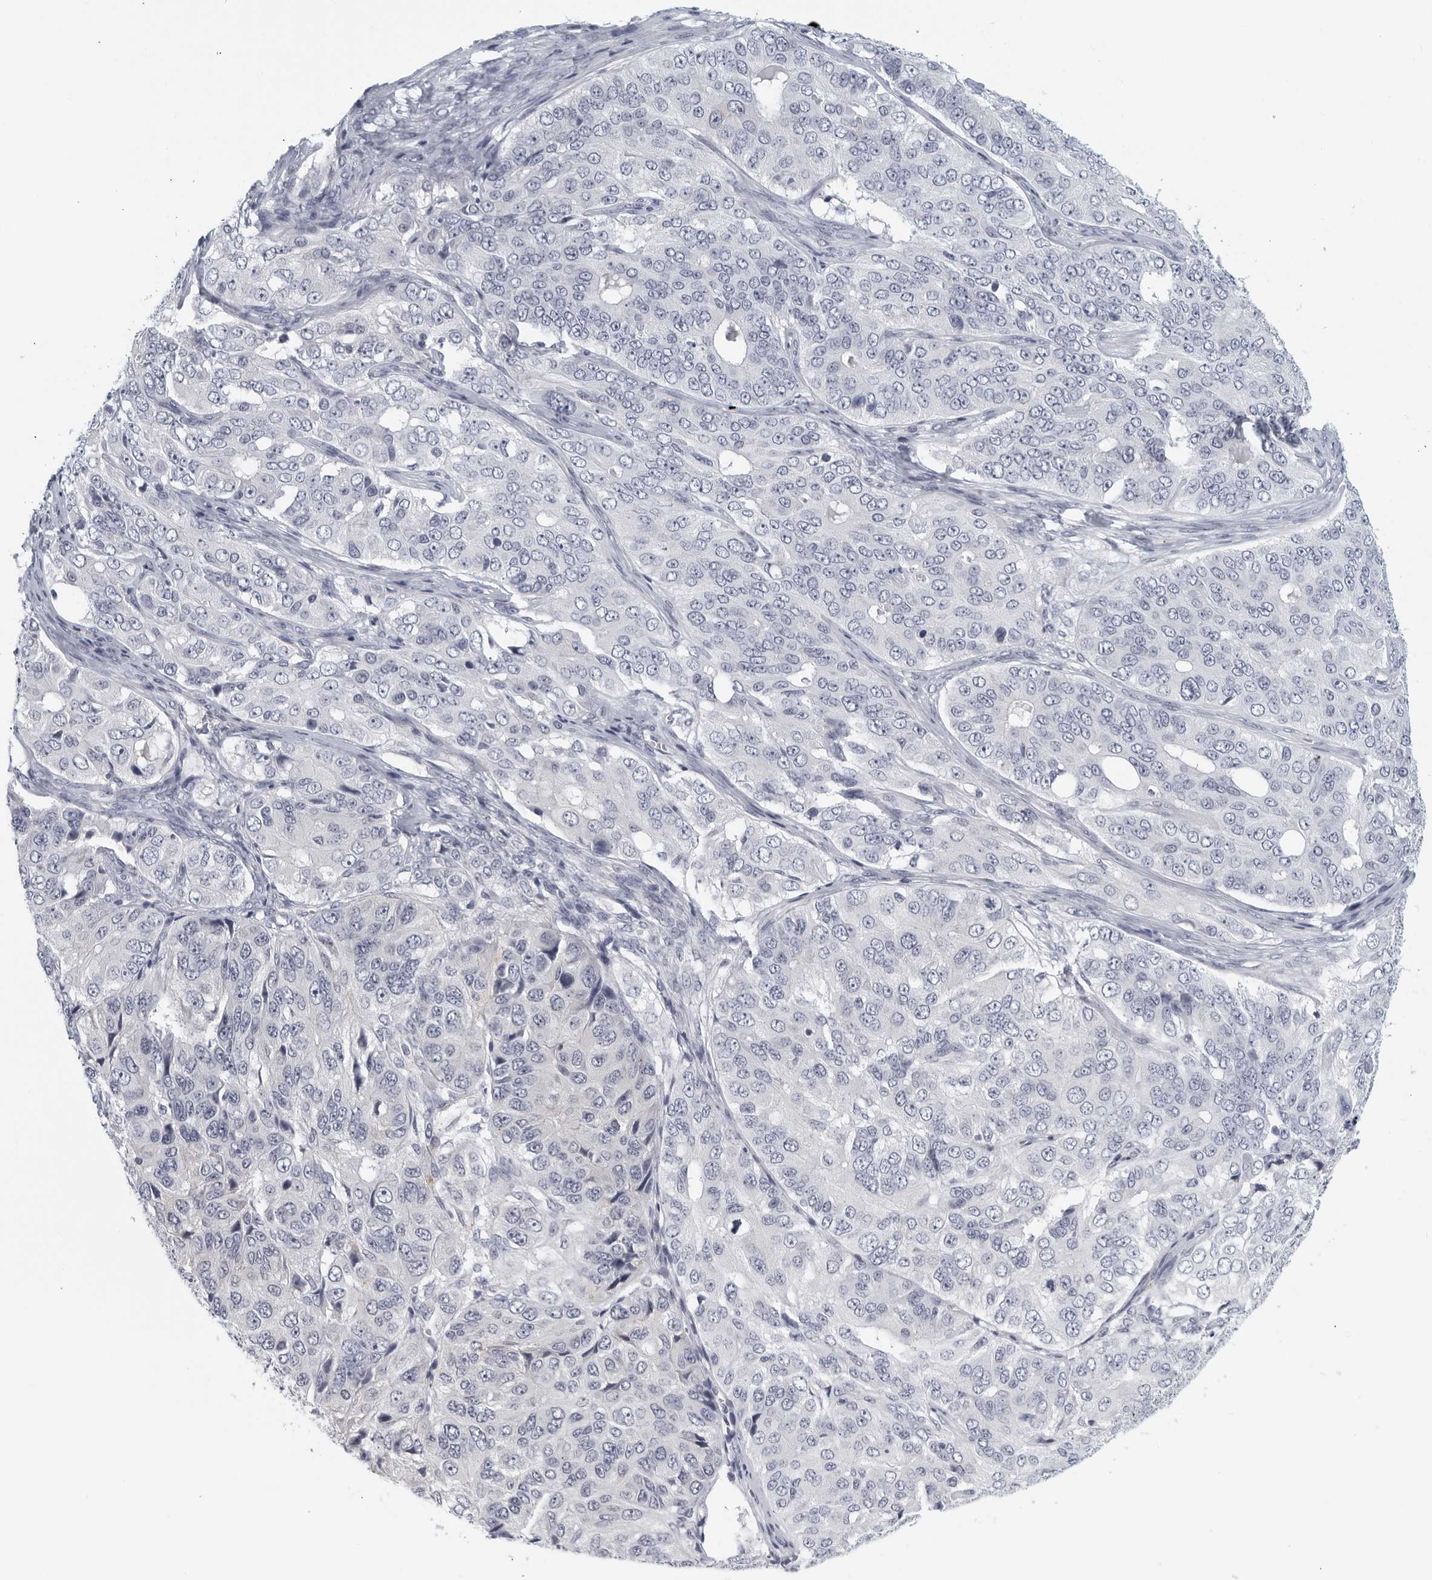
{"staining": {"intensity": "negative", "quantity": "none", "location": "none"}, "tissue": "ovarian cancer", "cell_type": "Tumor cells", "image_type": "cancer", "snomed": [{"axis": "morphology", "description": "Carcinoma, endometroid"}, {"axis": "topography", "description": "Ovary"}], "caption": "Endometroid carcinoma (ovarian) stained for a protein using IHC exhibits no expression tumor cells.", "gene": "MATN1", "patient": {"sex": "female", "age": 51}}